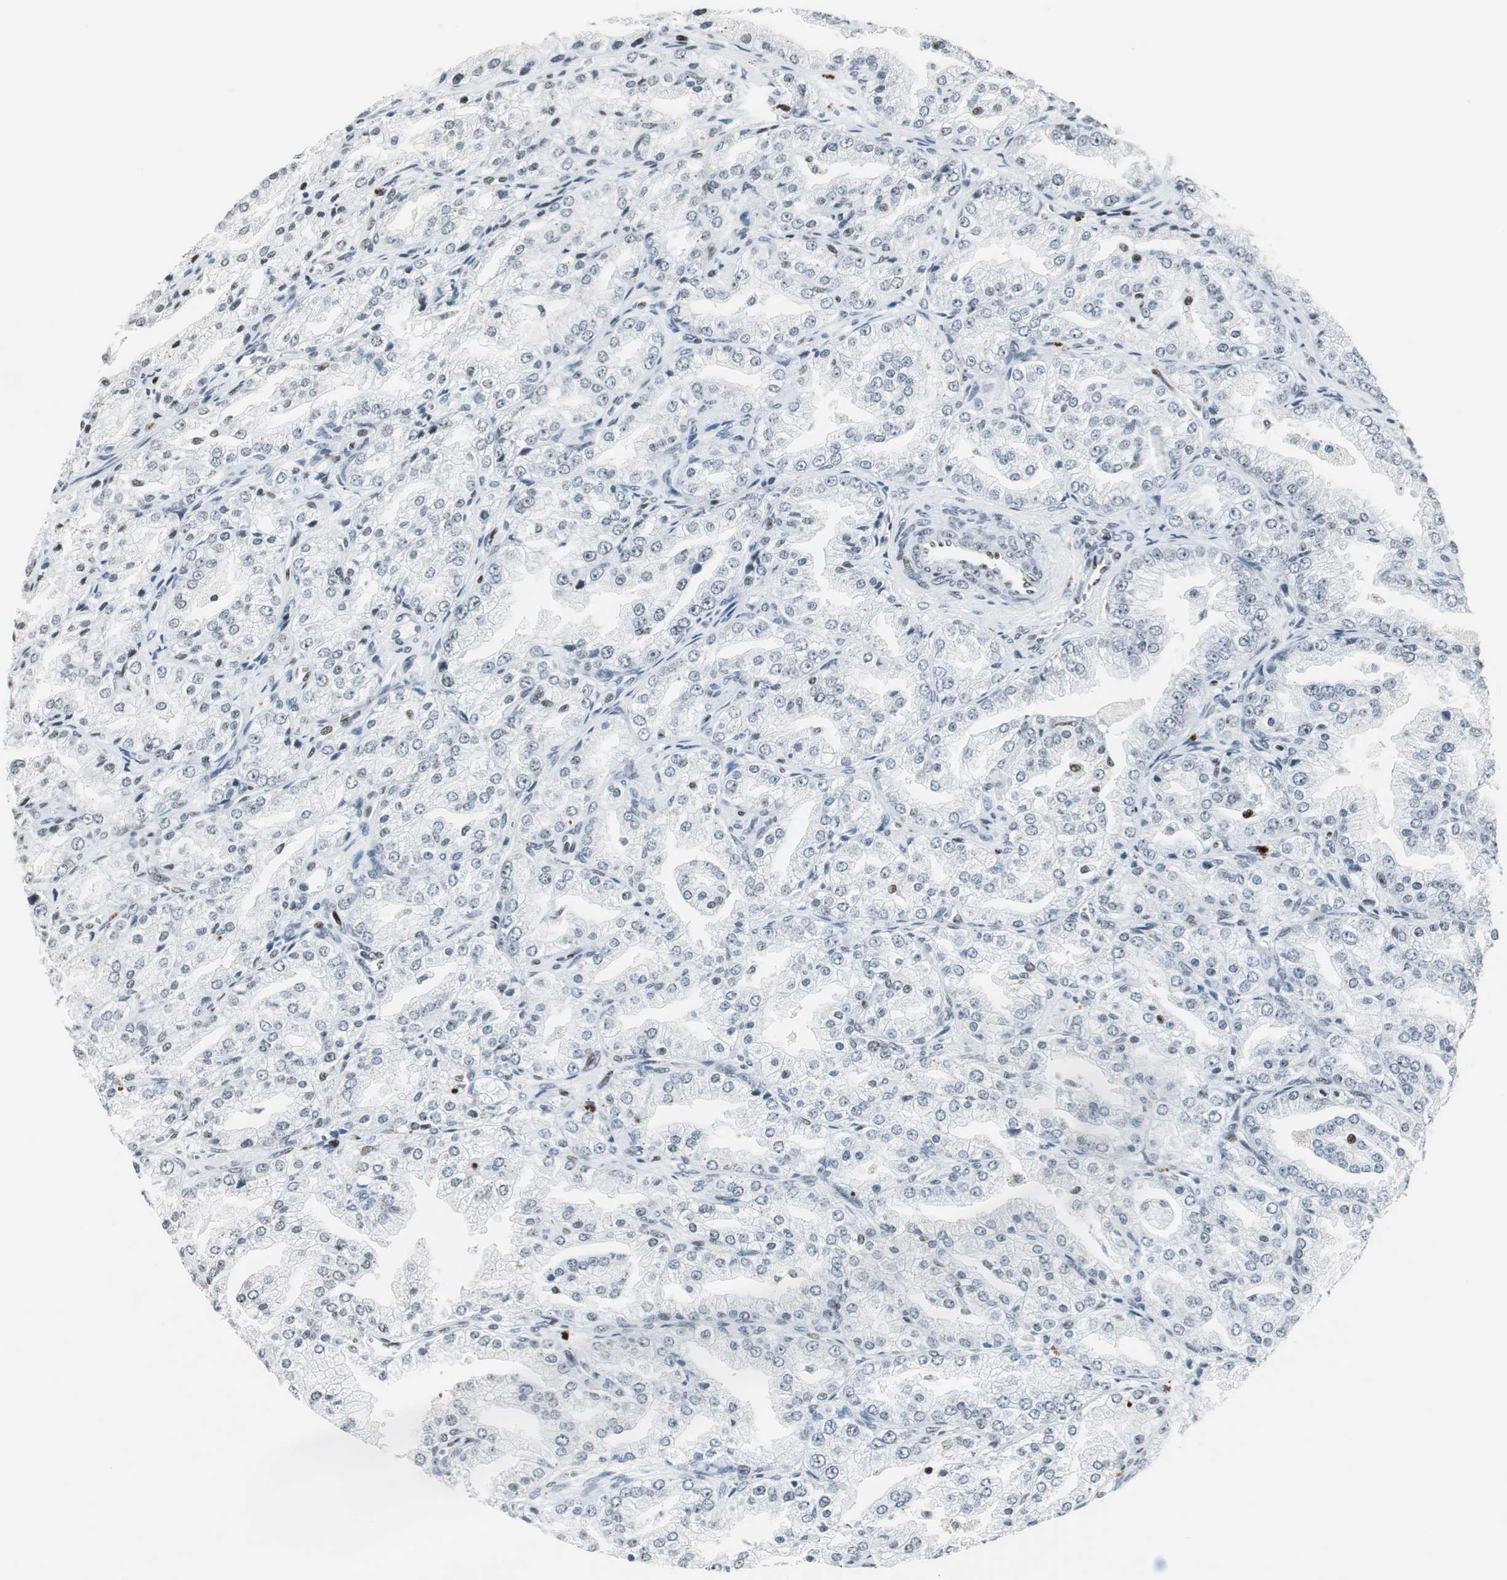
{"staining": {"intensity": "negative", "quantity": "none", "location": "none"}, "tissue": "prostate cancer", "cell_type": "Tumor cells", "image_type": "cancer", "snomed": [{"axis": "morphology", "description": "Adenocarcinoma, High grade"}, {"axis": "topography", "description": "Prostate"}], "caption": "IHC of human prostate high-grade adenocarcinoma reveals no staining in tumor cells. (IHC, brightfield microscopy, high magnification).", "gene": "RBBP4", "patient": {"sex": "male", "age": 61}}